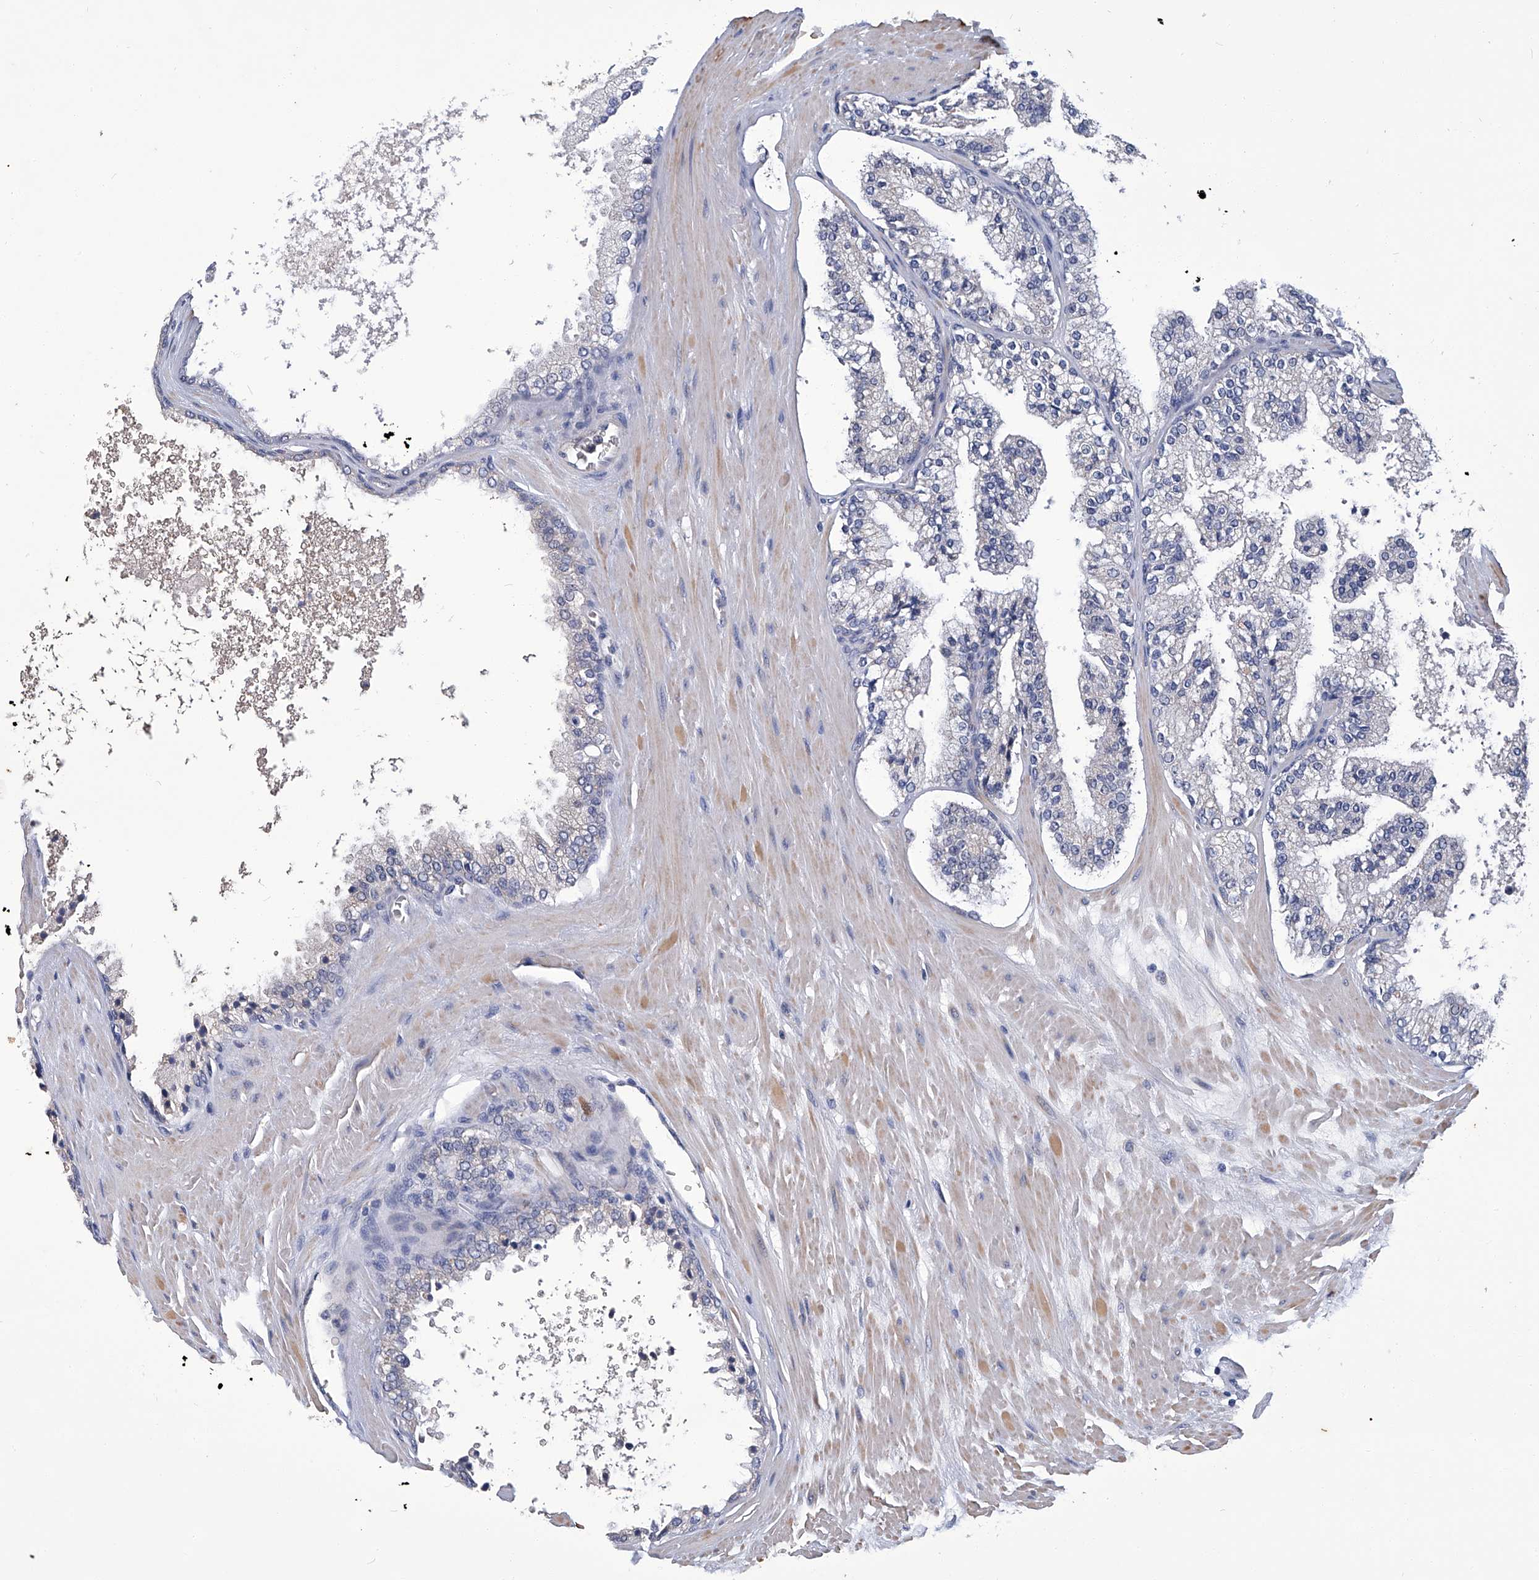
{"staining": {"intensity": "negative", "quantity": "none", "location": "none"}, "tissue": "prostate cancer", "cell_type": "Tumor cells", "image_type": "cancer", "snomed": [{"axis": "morphology", "description": "Adenocarcinoma, High grade"}, {"axis": "topography", "description": "Prostate"}], "caption": "Immunohistochemistry histopathology image of neoplastic tissue: prostate adenocarcinoma (high-grade) stained with DAB (3,3'-diaminobenzidine) exhibits no significant protein positivity in tumor cells. Brightfield microscopy of immunohistochemistry stained with DAB (brown) and hematoxylin (blue), captured at high magnification.", "gene": "OAT", "patient": {"sex": "male", "age": 65}}